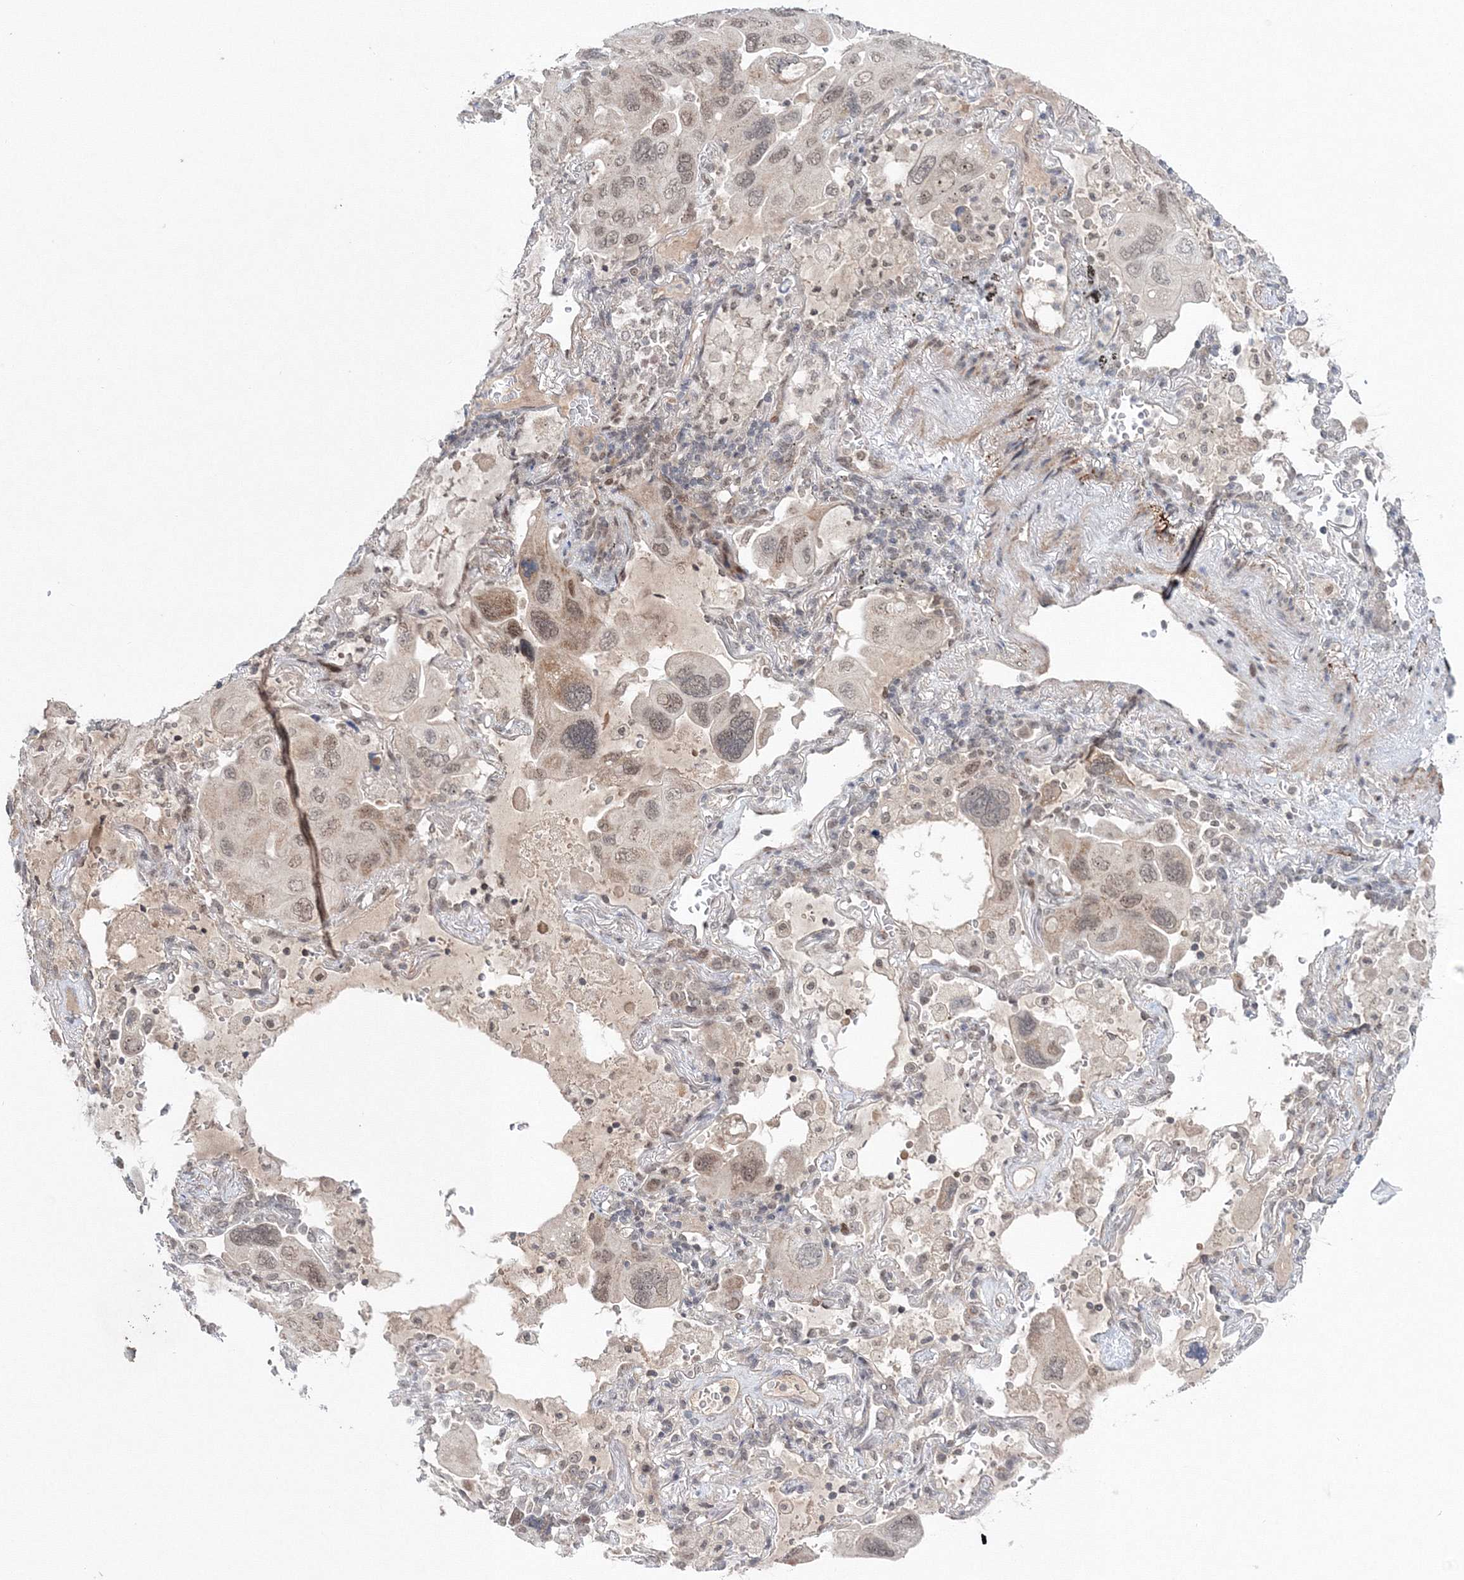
{"staining": {"intensity": "moderate", "quantity": "<25%", "location": "cytoplasmic/membranous,nuclear"}, "tissue": "lung cancer", "cell_type": "Tumor cells", "image_type": "cancer", "snomed": [{"axis": "morphology", "description": "Squamous cell carcinoma, NOS"}, {"axis": "topography", "description": "Lung"}], "caption": "Moderate cytoplasmic/membranous and nuclear expression is appreciated in about <25% of tumor cells in lung cancer (squamous cell carcinoma). Nuclei are stained in blue.", "gene": "NOA1", "patient": {"sex": "female", "age": 73}}